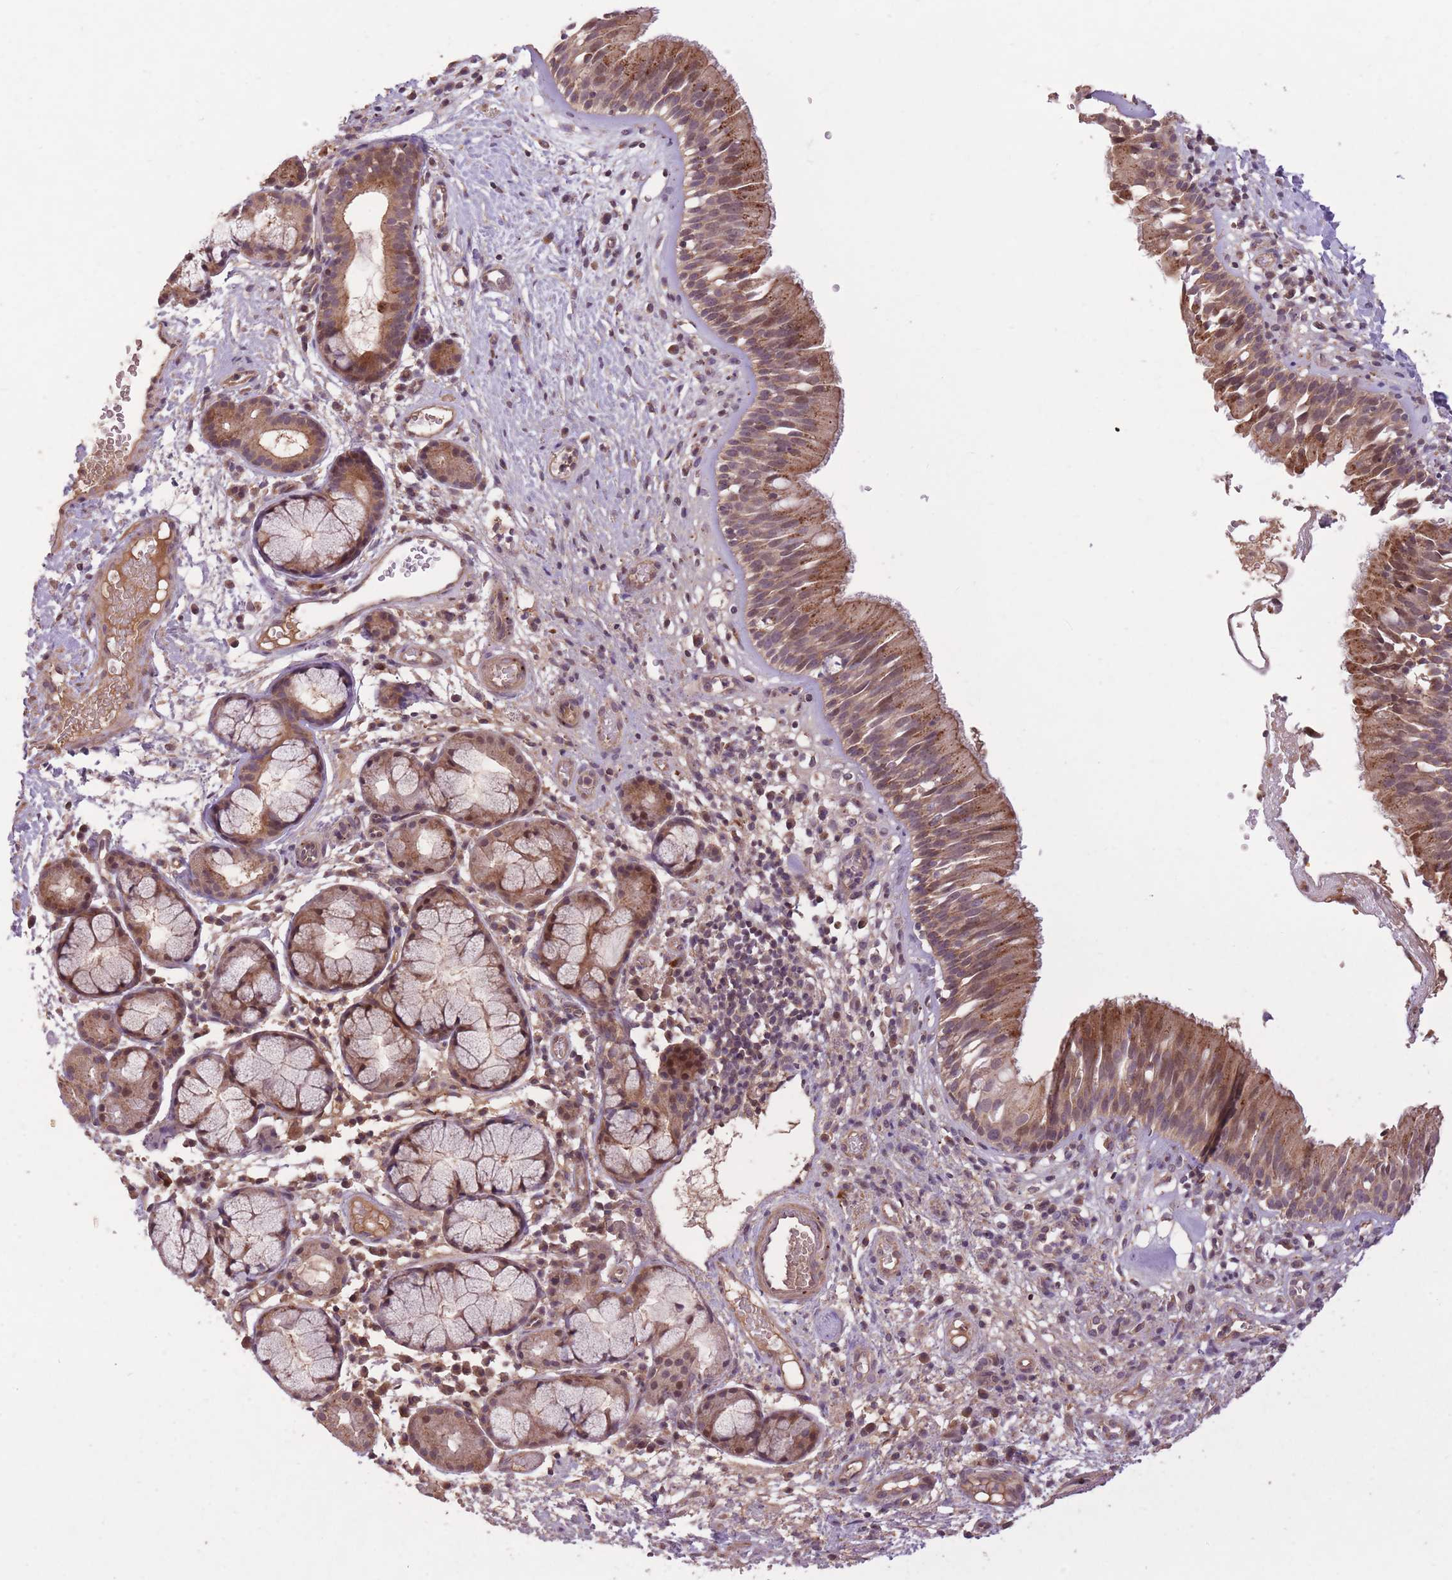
{"staining": {"intensity": "moderate", "quantity": ">75%", "location": "cytoplasmic/membranous"}, "tissue": "nasopharynx", "cell_type": "Respiratory epithelial cells", "image_type": "normal", "snomed": [{"axis": "morphology", "description": "Normal tissue, NOS"}, {"axis": "topography", "description": "Nasopharynx"}], "caption": "Immunohistochemical staining of benign nasopharynx exhibits moderate cytoplasmic/membranous protein expression in about >75% of respiratory epithelial cells. (IHC, brightfield microscopy, high magnification).", "gene": "POLR3F", "patient": {"sex": "male", "age": 65}}